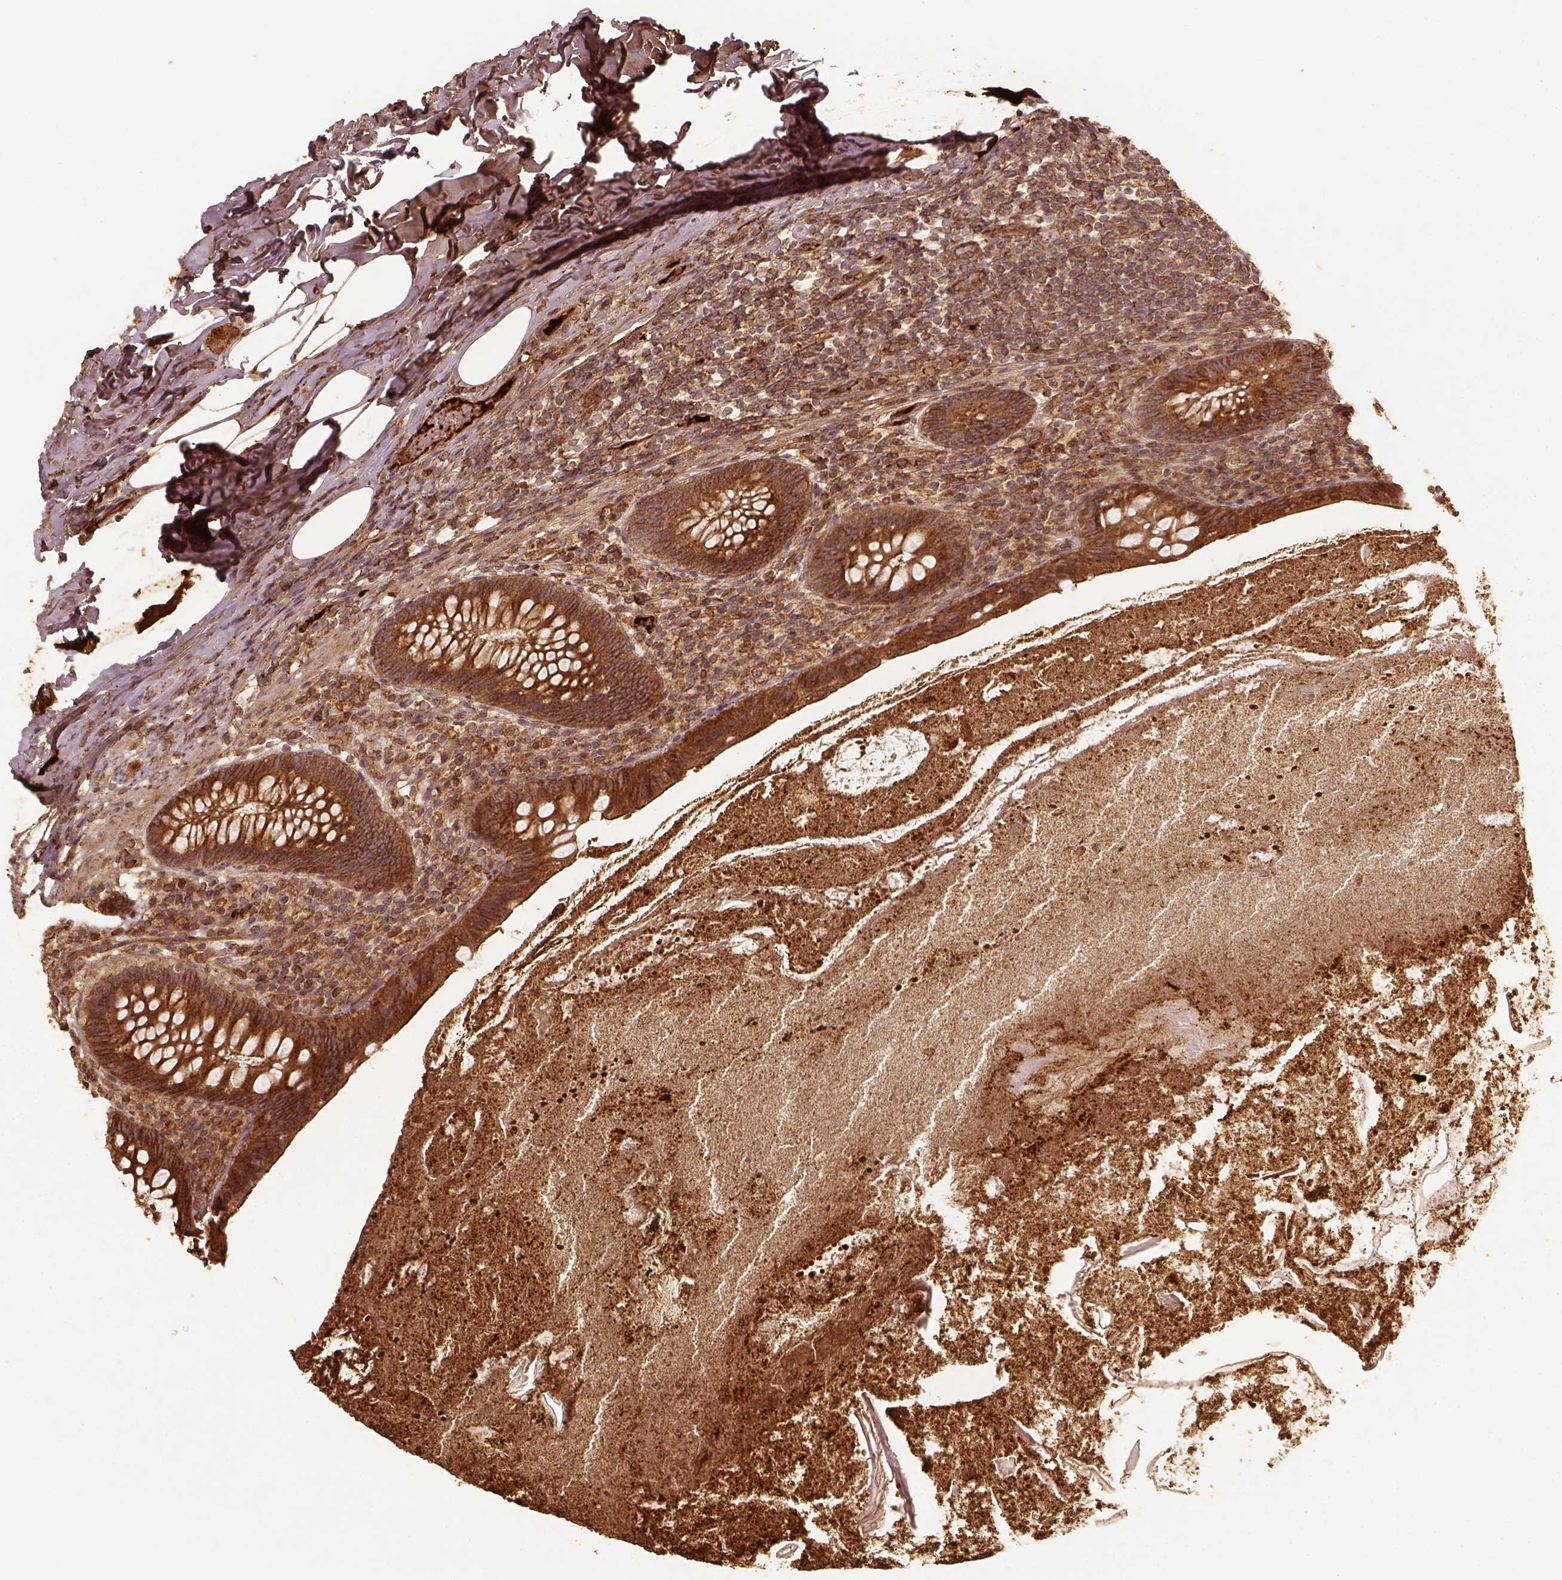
{"staining": {"intensity": "strong", "quantity": ">75%", "location": "cytoplasmic/membranous"}, "tissue": "appendix", "cell_type": "Glandular cells", "image_type": "normal", "snomed": [{"axis": "morphology", "description": "Normal tissue, NOS"}, {"axis": "topography", "description": "Appendix"}], "caption": "Appendix stained for a protein (brown) demonstrates strong cytoplasmic/membranous positive staining in about >75% of glandular cells.", "gene": "VEGFA", "patient": {"sex": "male", "age": 47}}